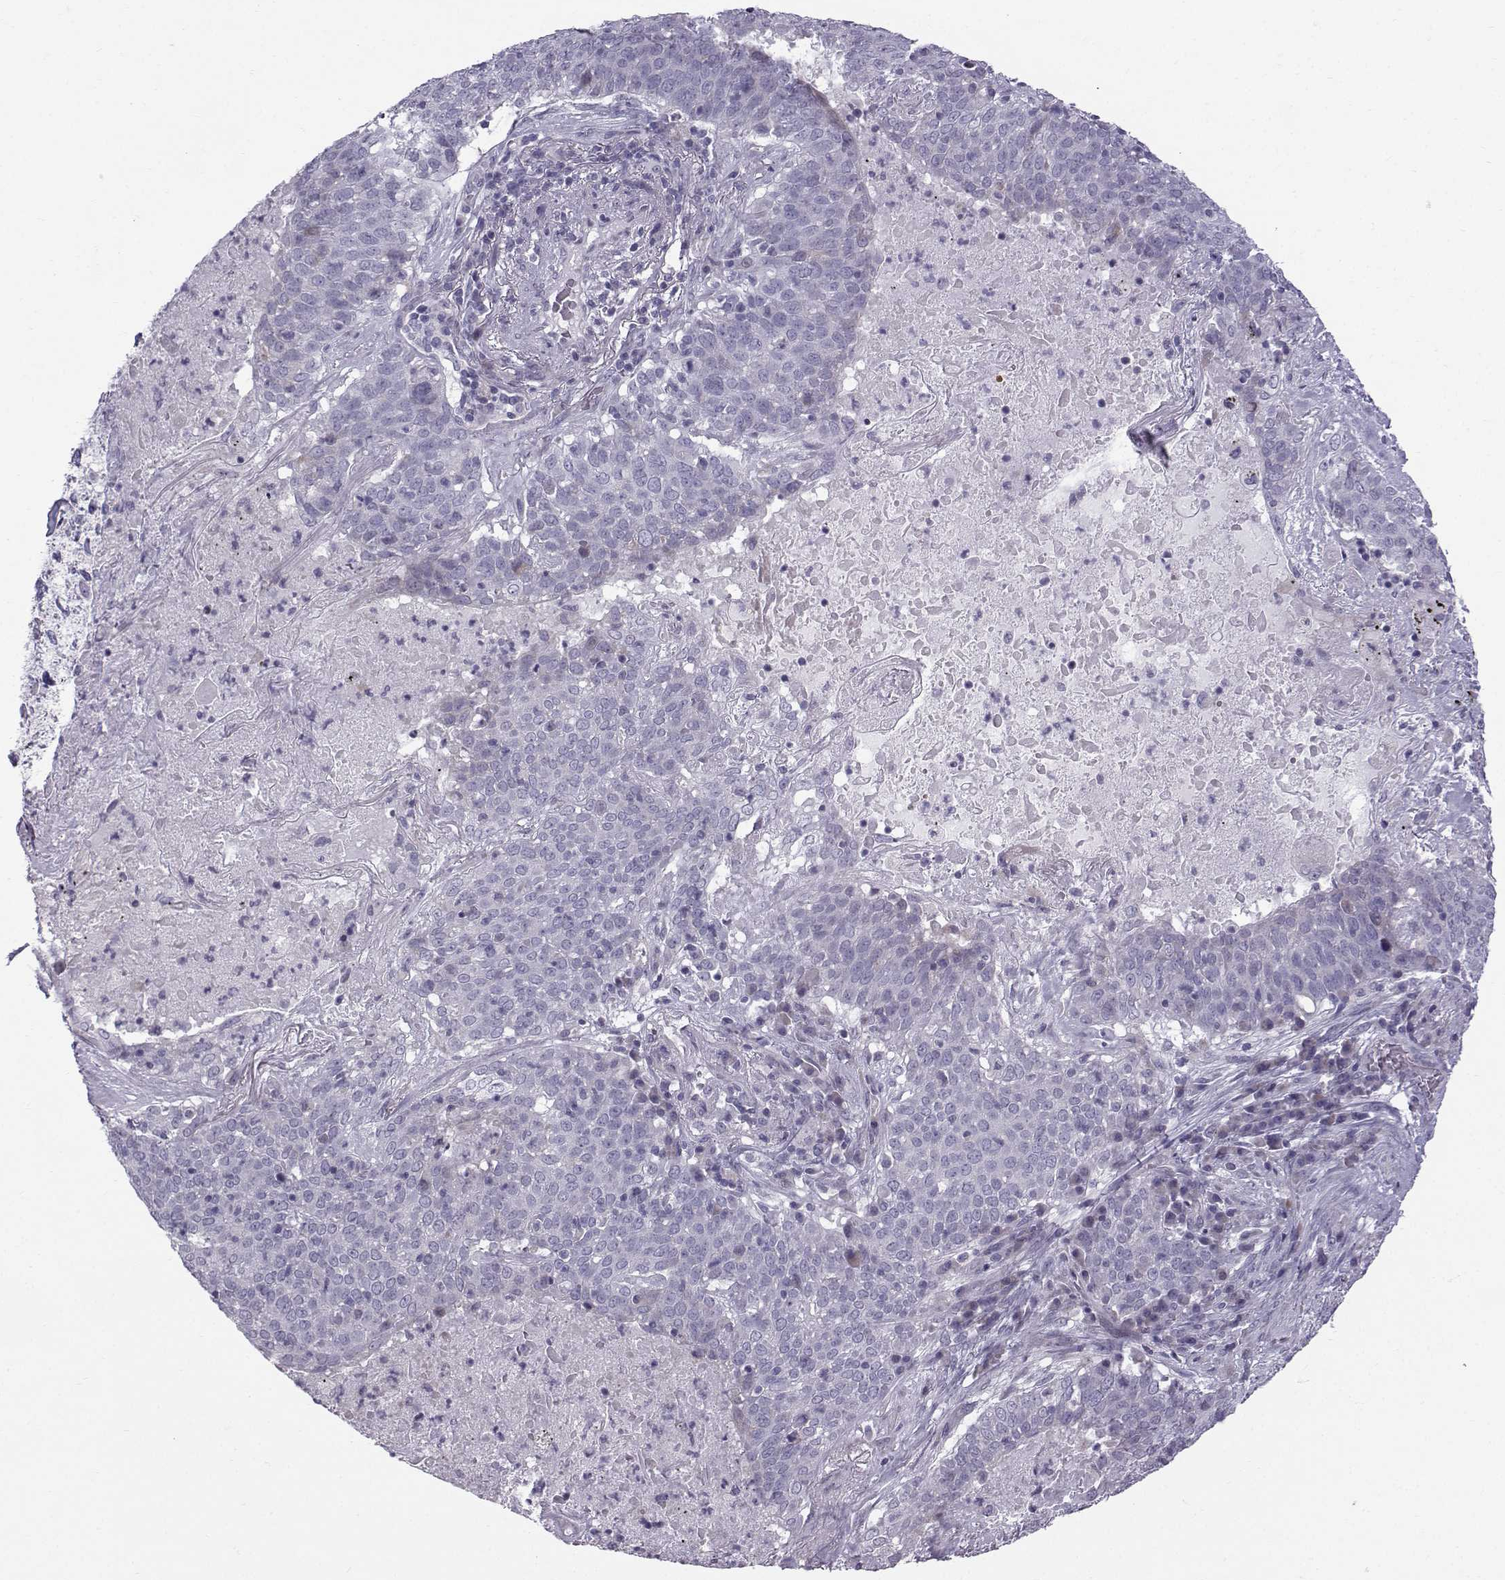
{"staining": {"intensity": "negative", "quantity": "none", "location": "none"}, "tissue": "lung cancer", "cell_type": "Tumor cells", "image_type": "cancer", "snomed": [{"axis": "morphology", "description": "Squamous cell carcinoma, NOS"}, {"axis": "topography", "description": "Lung"}], "caption": "Micrograph shows no significant protein positivity in tumor cells of lung cancer (squamous cell carcinoma).", "gene": "DMRT3", "patient": {"sex": "male", "age": 82}}